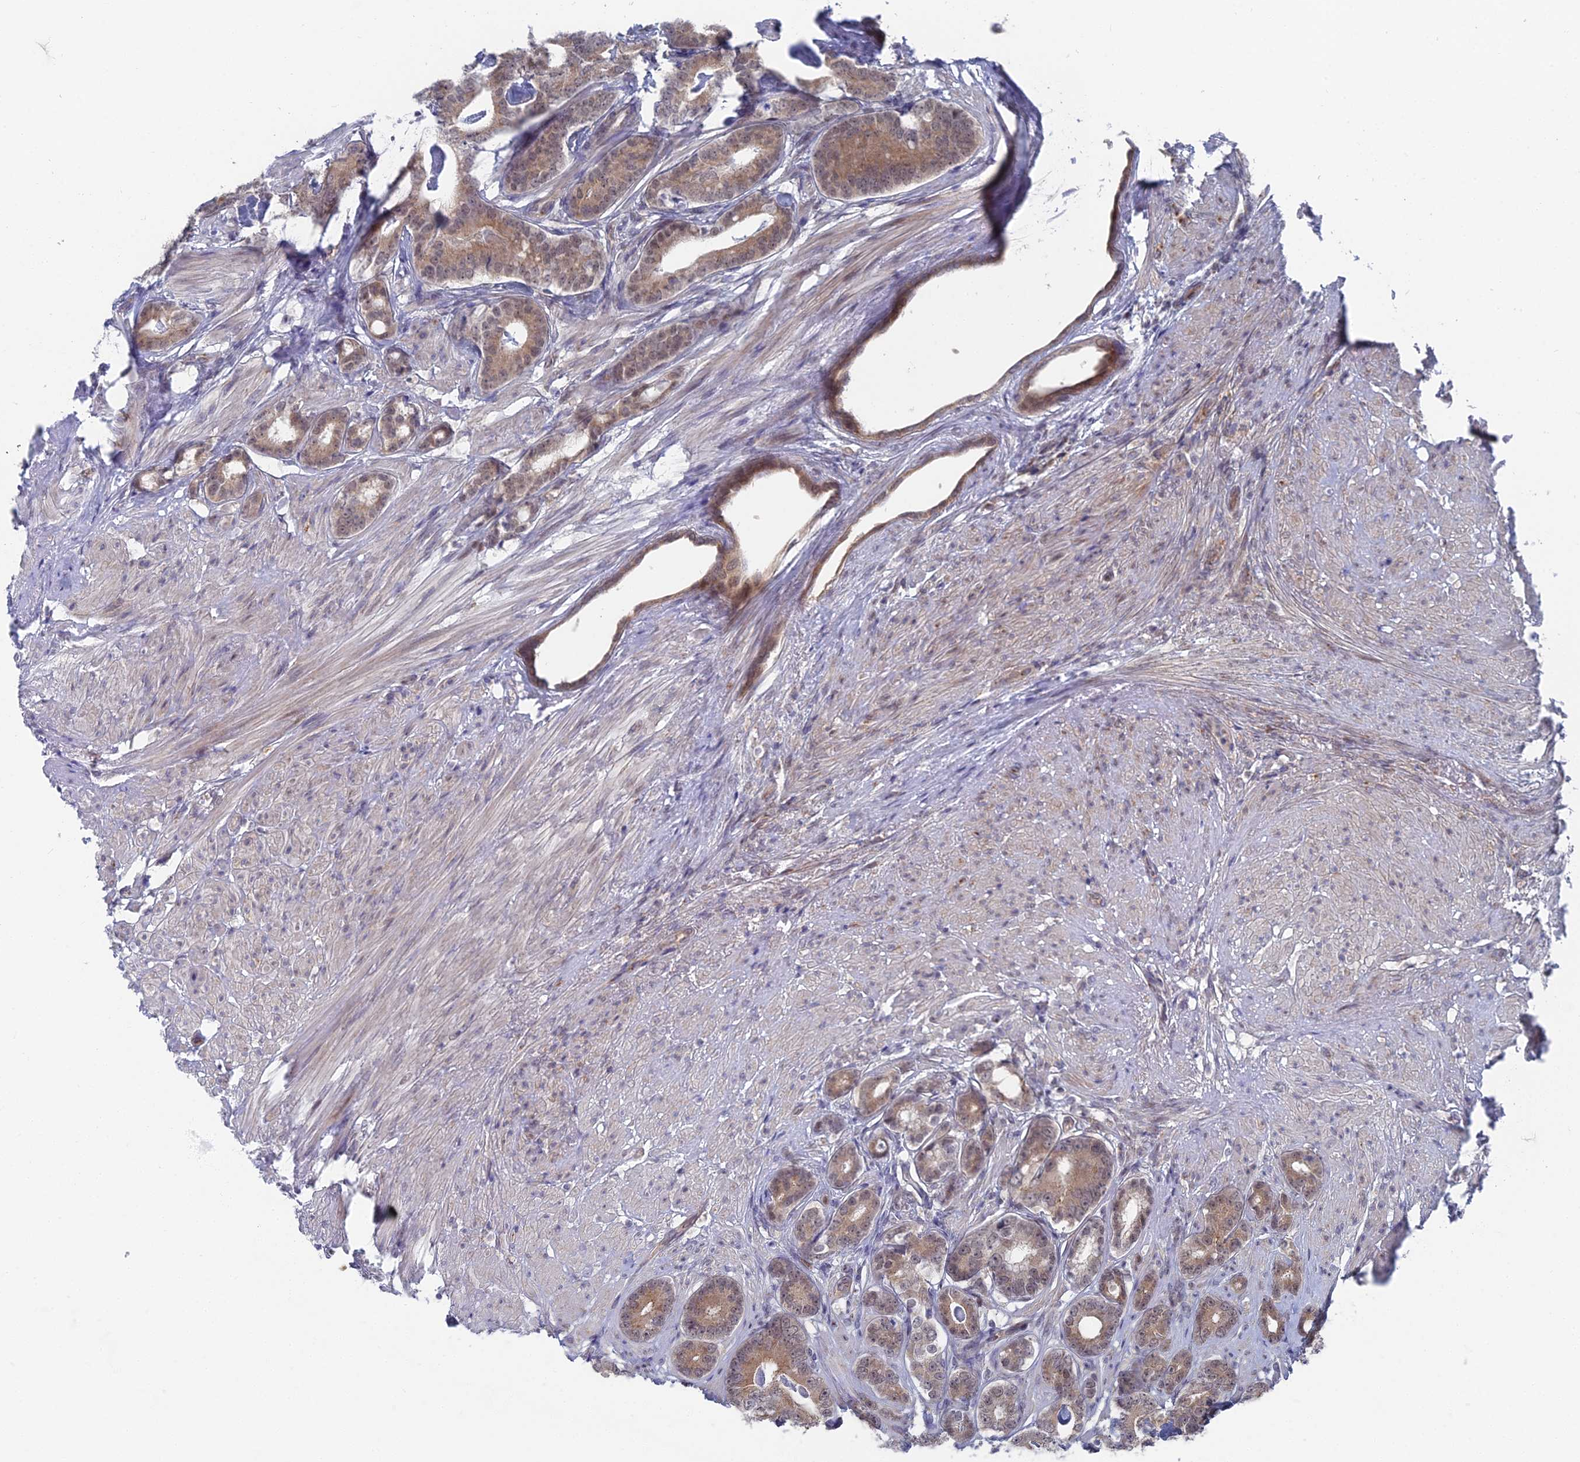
{"staining": {"intensity": "moderate", "quantity": ">75%", "location": "cytoplasmic/membranous,nuclear"}, "tissue": "prostate cancer", "cell_type": "Tumor cells", "image_type": "cancer", "snomed": [{"axis": "morphology", "description": "Adenocarcinoma, Low grade"}, {"axis": "topography", "description": "Prostate"}], "caption": "An immunohistochemistry micrograph of tumor tissue is shown. Protein staining in brown highlights moderate cytoplasmic/membranous and nuclear positivity in prostate low-grade adenocarcinoma within tumor cells.", "gene": "FHIP2A", "patient": {"sex": "male", "age": 71}}